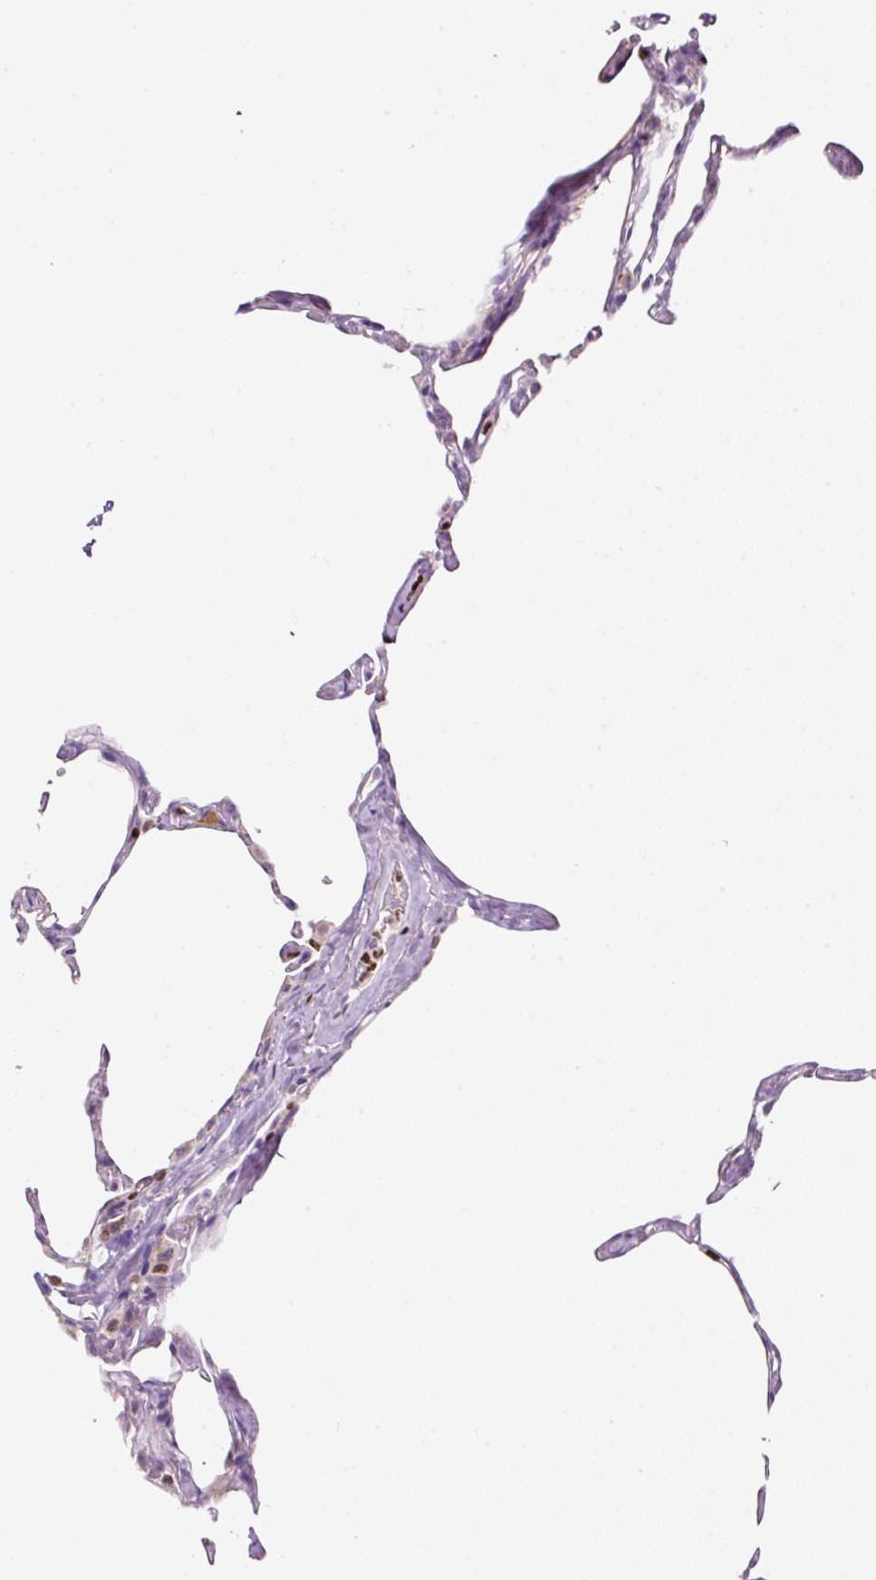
{"staining": {"intensity": "moderate", "quantity": "<25%", "location": "nuclear"}, "tissue": "lung", "cell_type": "Alveolar cells", "image_type": "normal", "snomed": [{"axis": "morphology", "description": "Normal tissue, NOS"}, {"axis": "topography", "description": "Lung"}], "caption": "Immunohistochemistry (DAB (3,3'-diaminobenzidine)) staining of benign human lung demonstrates moderate nuclear protein staining in about <25% of alveolar cells.", "gene": "TMEM8B", "patient": {"sex": "male", "age": 65}}